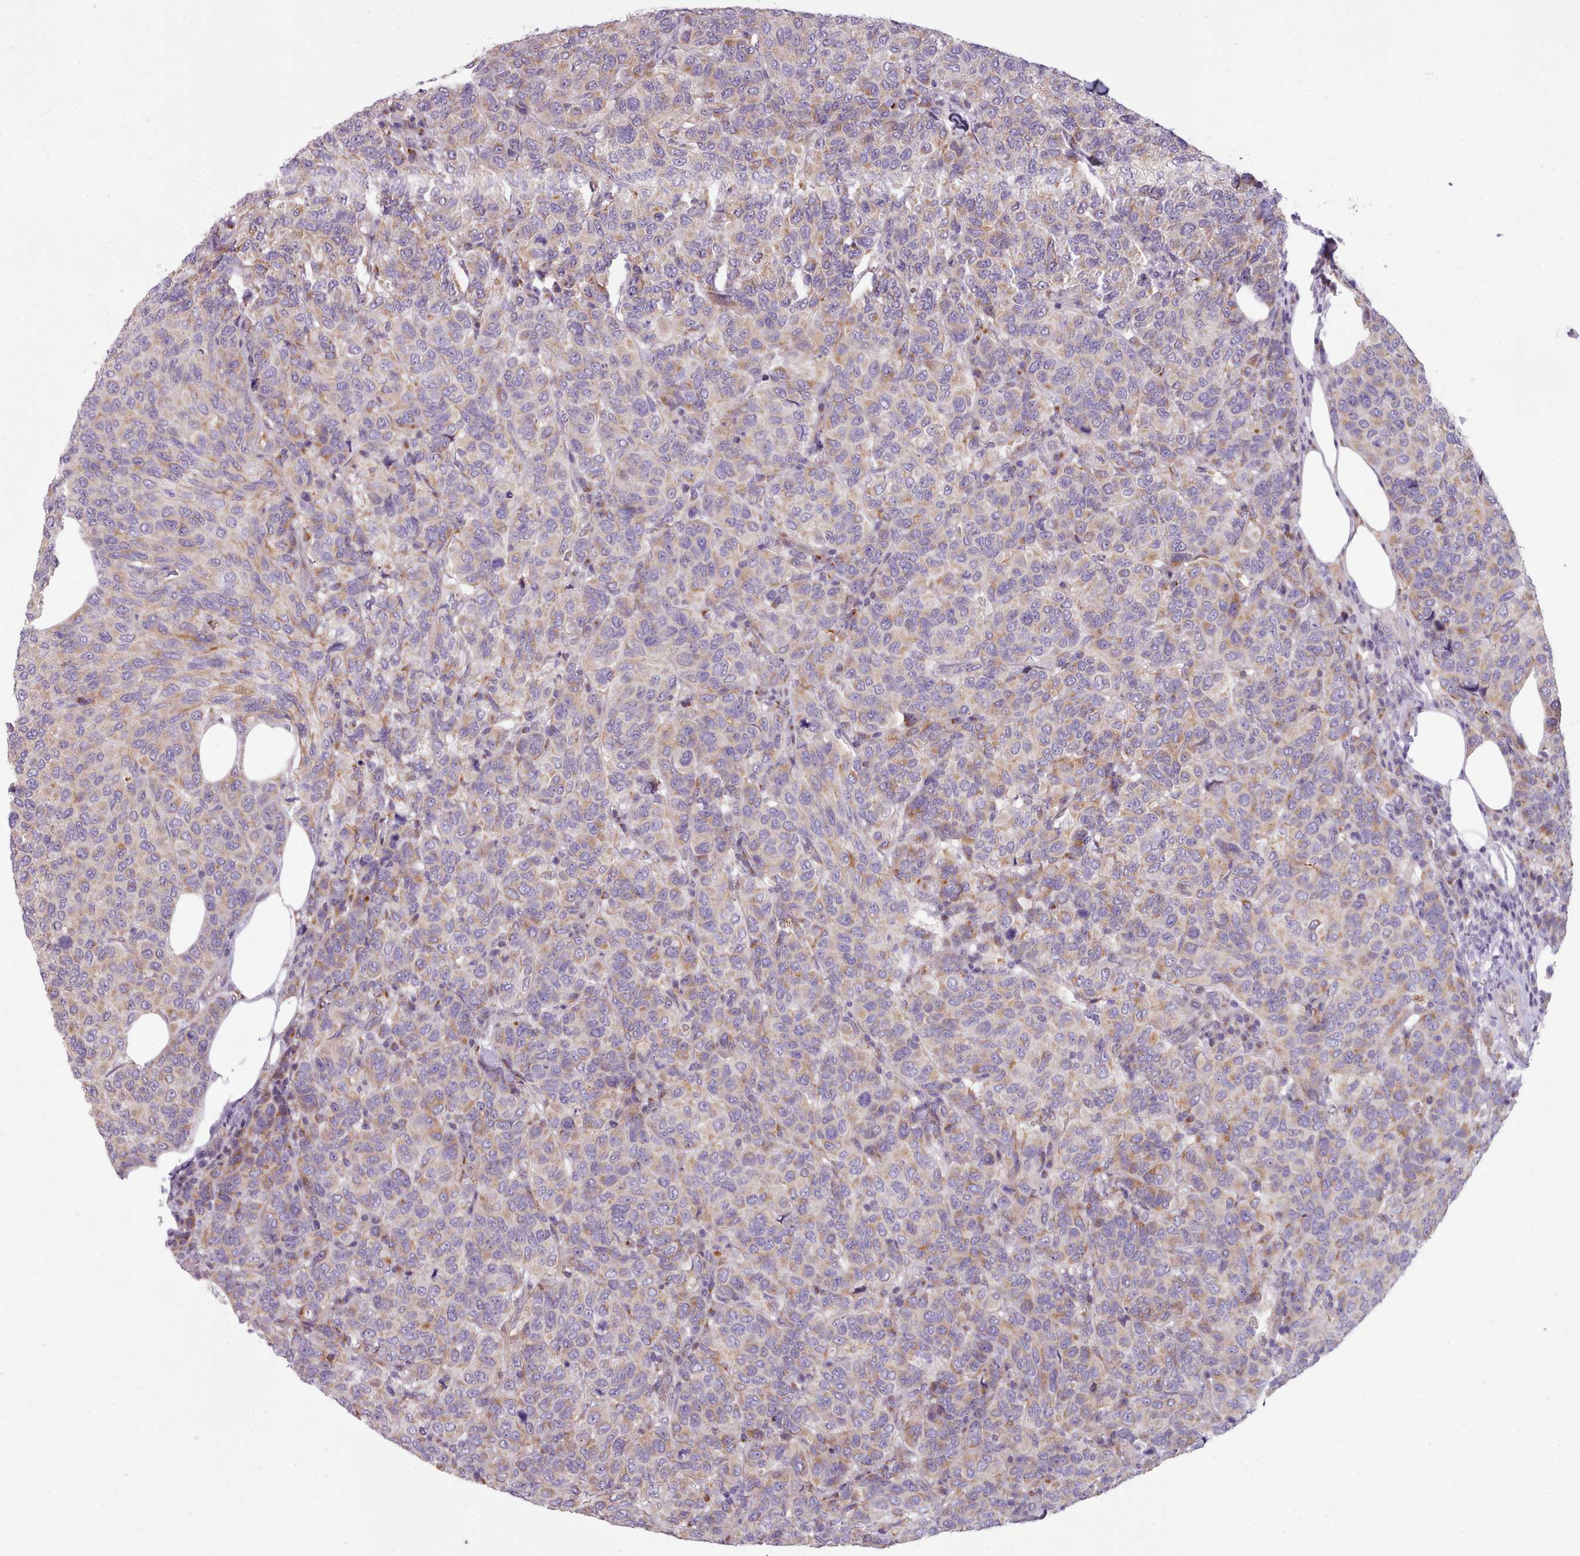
{"staining": {"intensity": "weak", "quantity": "25%-75%", "location": "cytoplasmic/membranous"}, "tissue": "breast cancer", "cell_type": "Tumor cells", "image_type": "cancer", "snomed": [{"axis": "morphology", "description": "Duct carcinoma"}, {"axis": "topography", "description": "Breast"}], "caption": "About 25%-75% of tumor cells in breast invasive ductal carcinoma display weak cytoplasmic/membranous protein positivity as visualized by brown immunohistochemical staining.", "gene": "SLC52A3", "patient": {"sex": "female", "age": 55}}